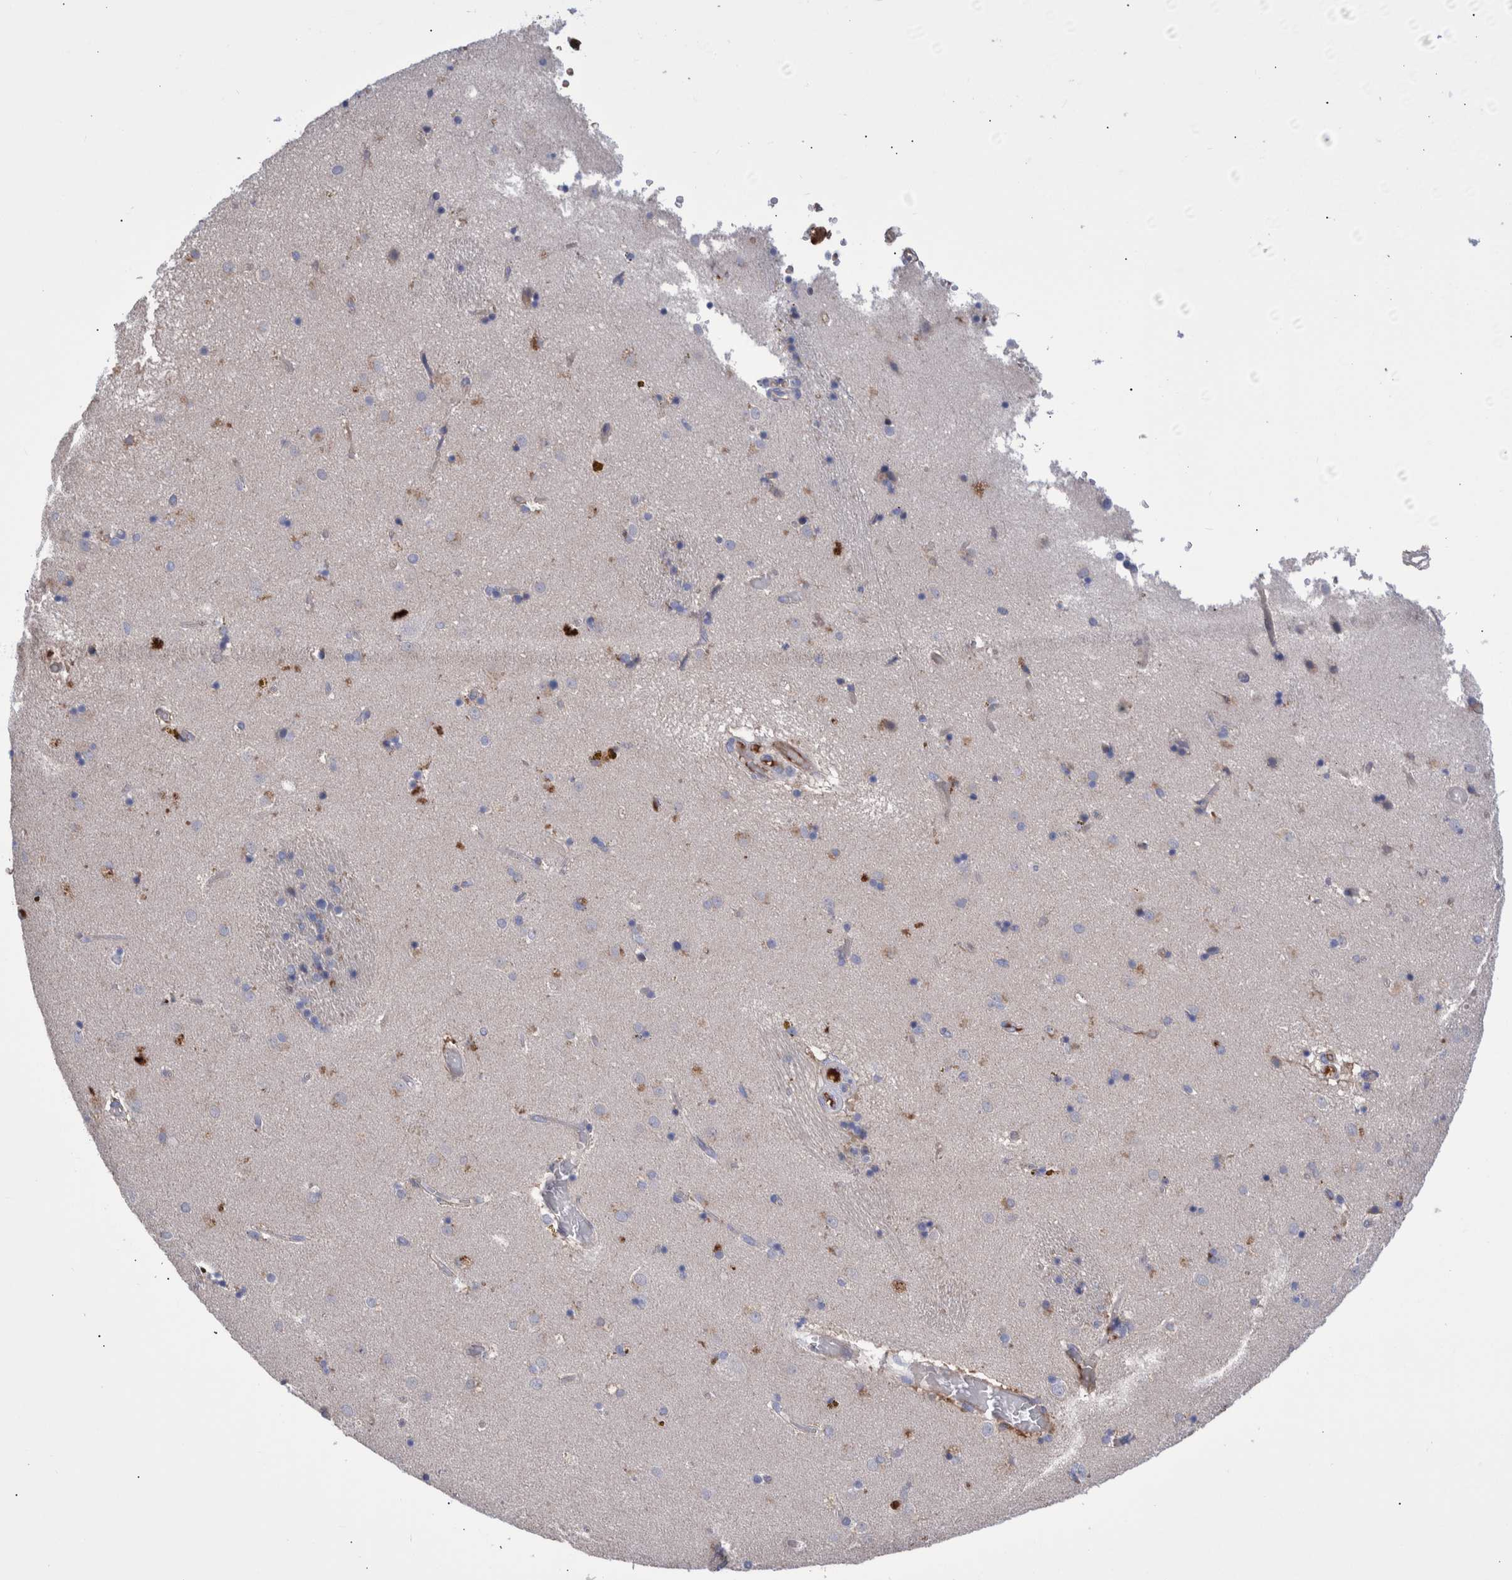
{"staining": {"intensity": "moderate", "quantity": "<25%", "location": "cytoplasmic/membranous"}, "tissue": "caudate", "cell_type": "Glial cells", "image_type": "normal", "snomed": [{"axis": "morphology", "description": "Normal tissue, NOS"}, {"axis": "topography", "description": "Lateral ventricle wall"}], "caption": "Moderate cytoplasmic/membranous expression for a protein is identified in approximately <25% of glial cells of normal caudate using immunohistochemistry.", "gene": "DLL4", "patient": {"sex": "male", "age": 70}}